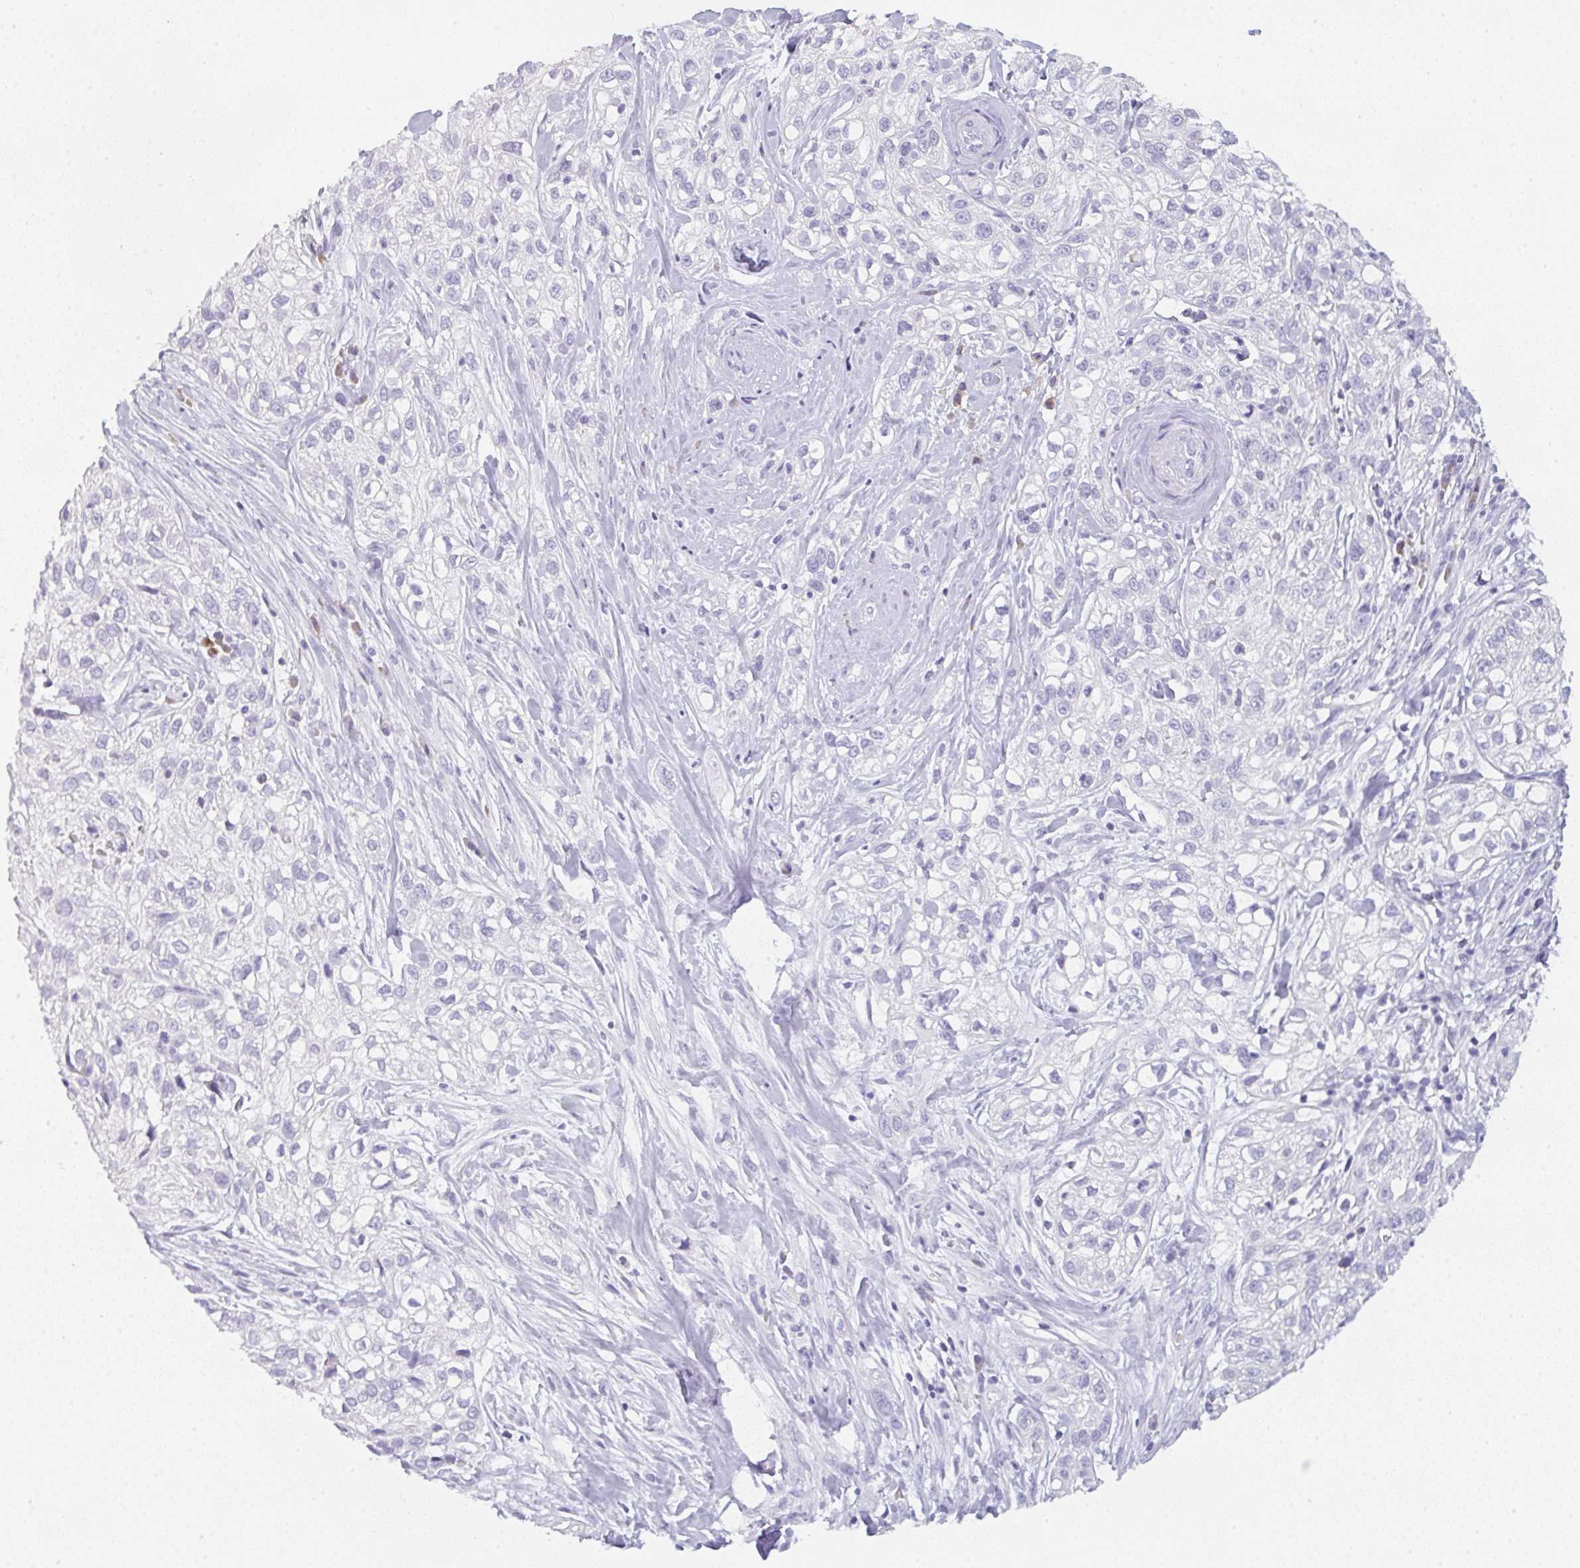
{"staining": {"intensity": "negative", "quantity": "none", "location": "none"}, "tissue": "skin cancer", "cell_type": "Tumor cells", "image_type": "cancer", "snomed": [{"axis": "morphology", "description": "Squamous cell carcinoma, NOS"}, {"axis": "topography", "description": "Skin"}], "caption": "Skin cancer was stained to show a protein in brown. There is no significant expression in tumor cells.", "gene": "LPAR4", "patient": {"sex": "male", "age": 82}}